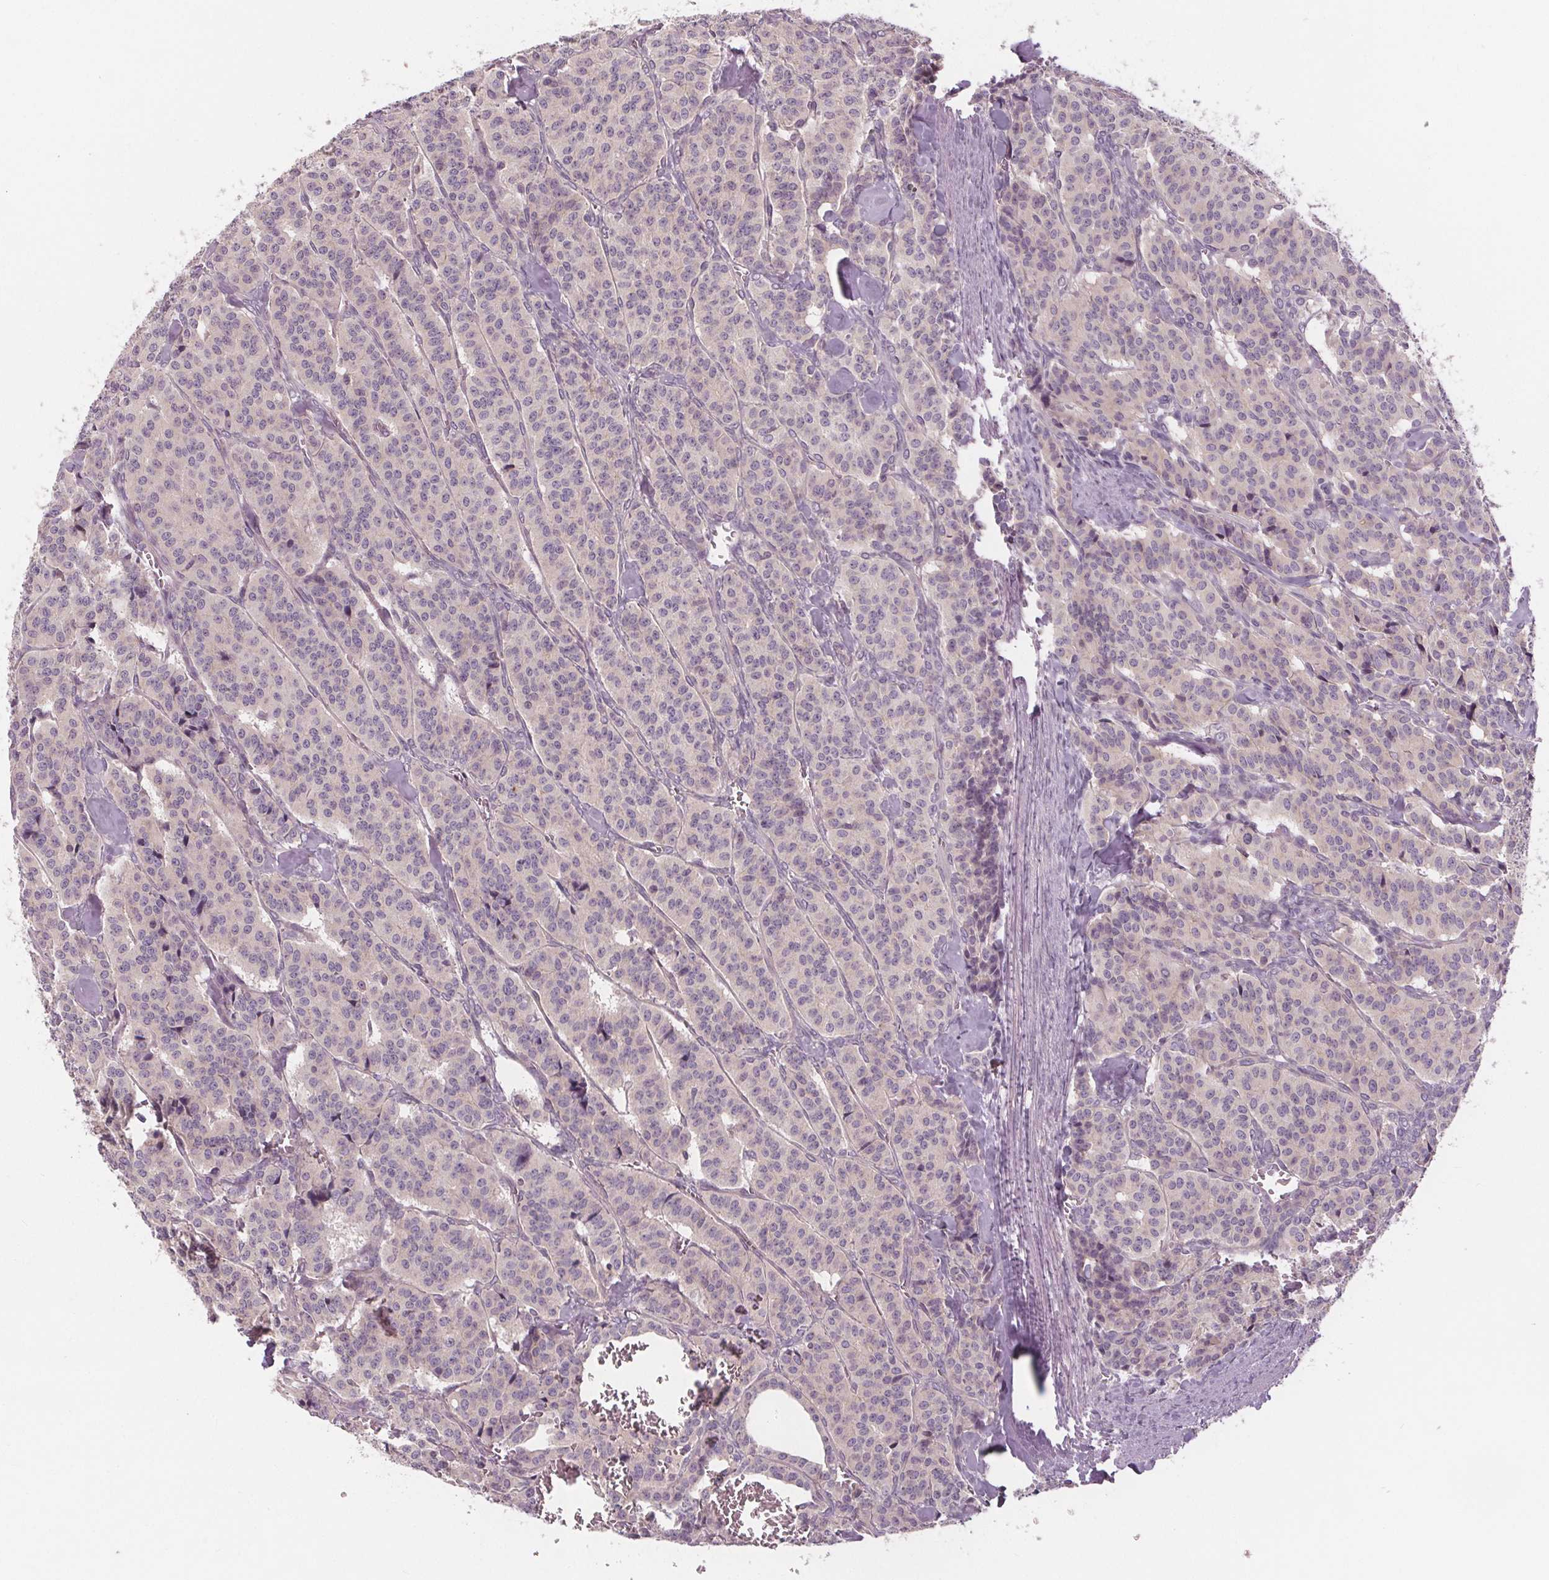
{"staining": {"intensity": "negative", "quantity": "none", "location": "none"}, "tissue": "carcinoid", "cell_type": "Tumor cells", "image_type": "cancer", "snomed": [{"axis": "morphology", "description": "Normal tissue, NOS"}, {"axis": "morphology", "description": "Carcinoid, malignant, NOS"}, {"axis": "topography", "description": "Lung"}], "caption": "Micrograph shows no protein expression in tumor cells of carcinoid (malignant) tissue.", "gene": "VNN1", "patient": {"sex": "female", "age": 46}}